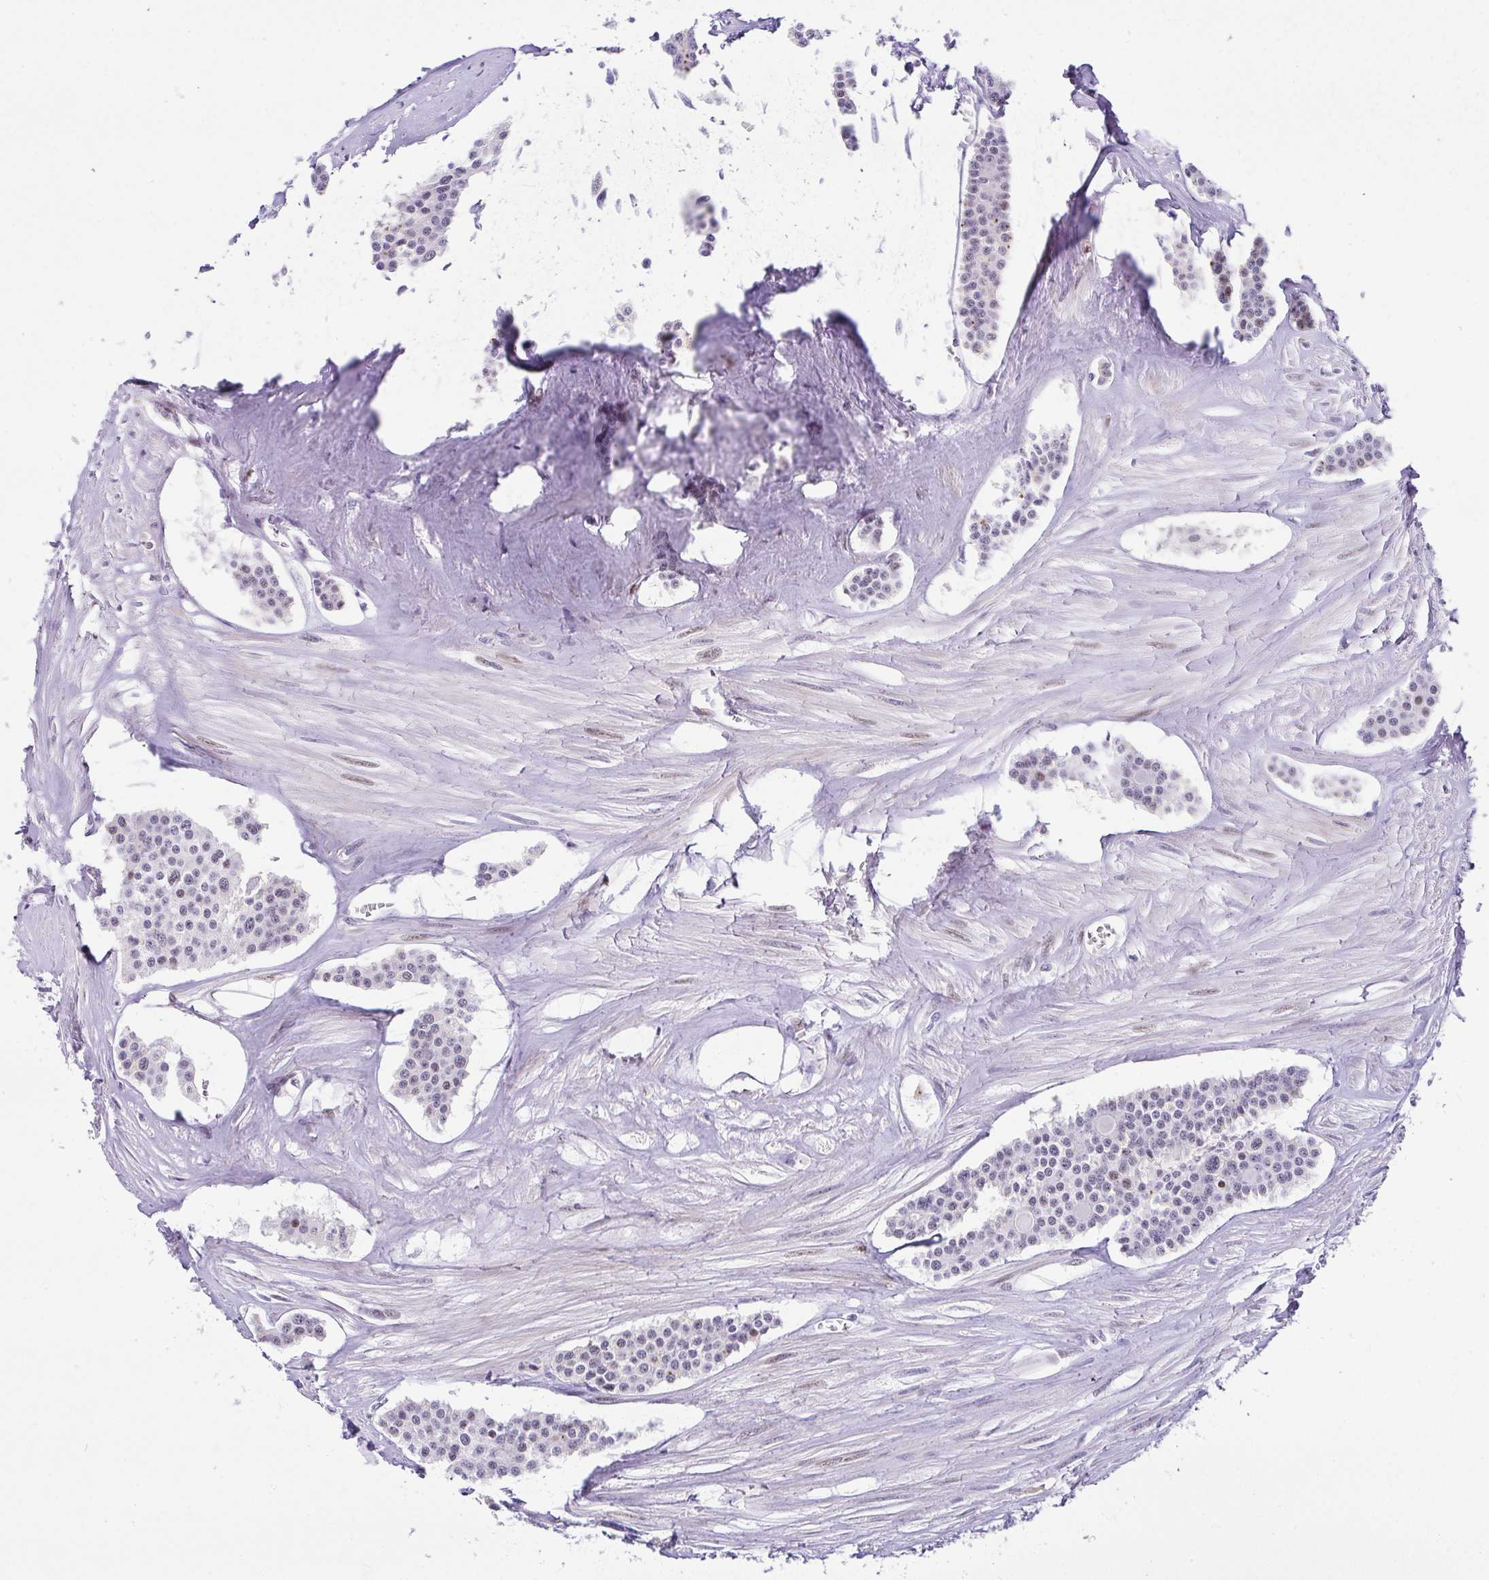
{"staining": {"intensity": "weak", "quantity": "<25%", "location": "nuclear"}, "tissue": "carcinoid", "cell_type": "Tumor cells", "image_type": "cancer", "snomed": [{"axis": "morphology", "description": "Carcinoid, malignant, NOS"}, {"axis": "topography", "description": "Small intestine"}], "caption": "High power microscopy micrograph of an immunohistochemistry micrograph of carcinoid, revealing no significant positivity in tumor cells. Nuclei are stained in blue.", "gene": "NR1D2", "patient": {"sex": "male", "age": 60}}